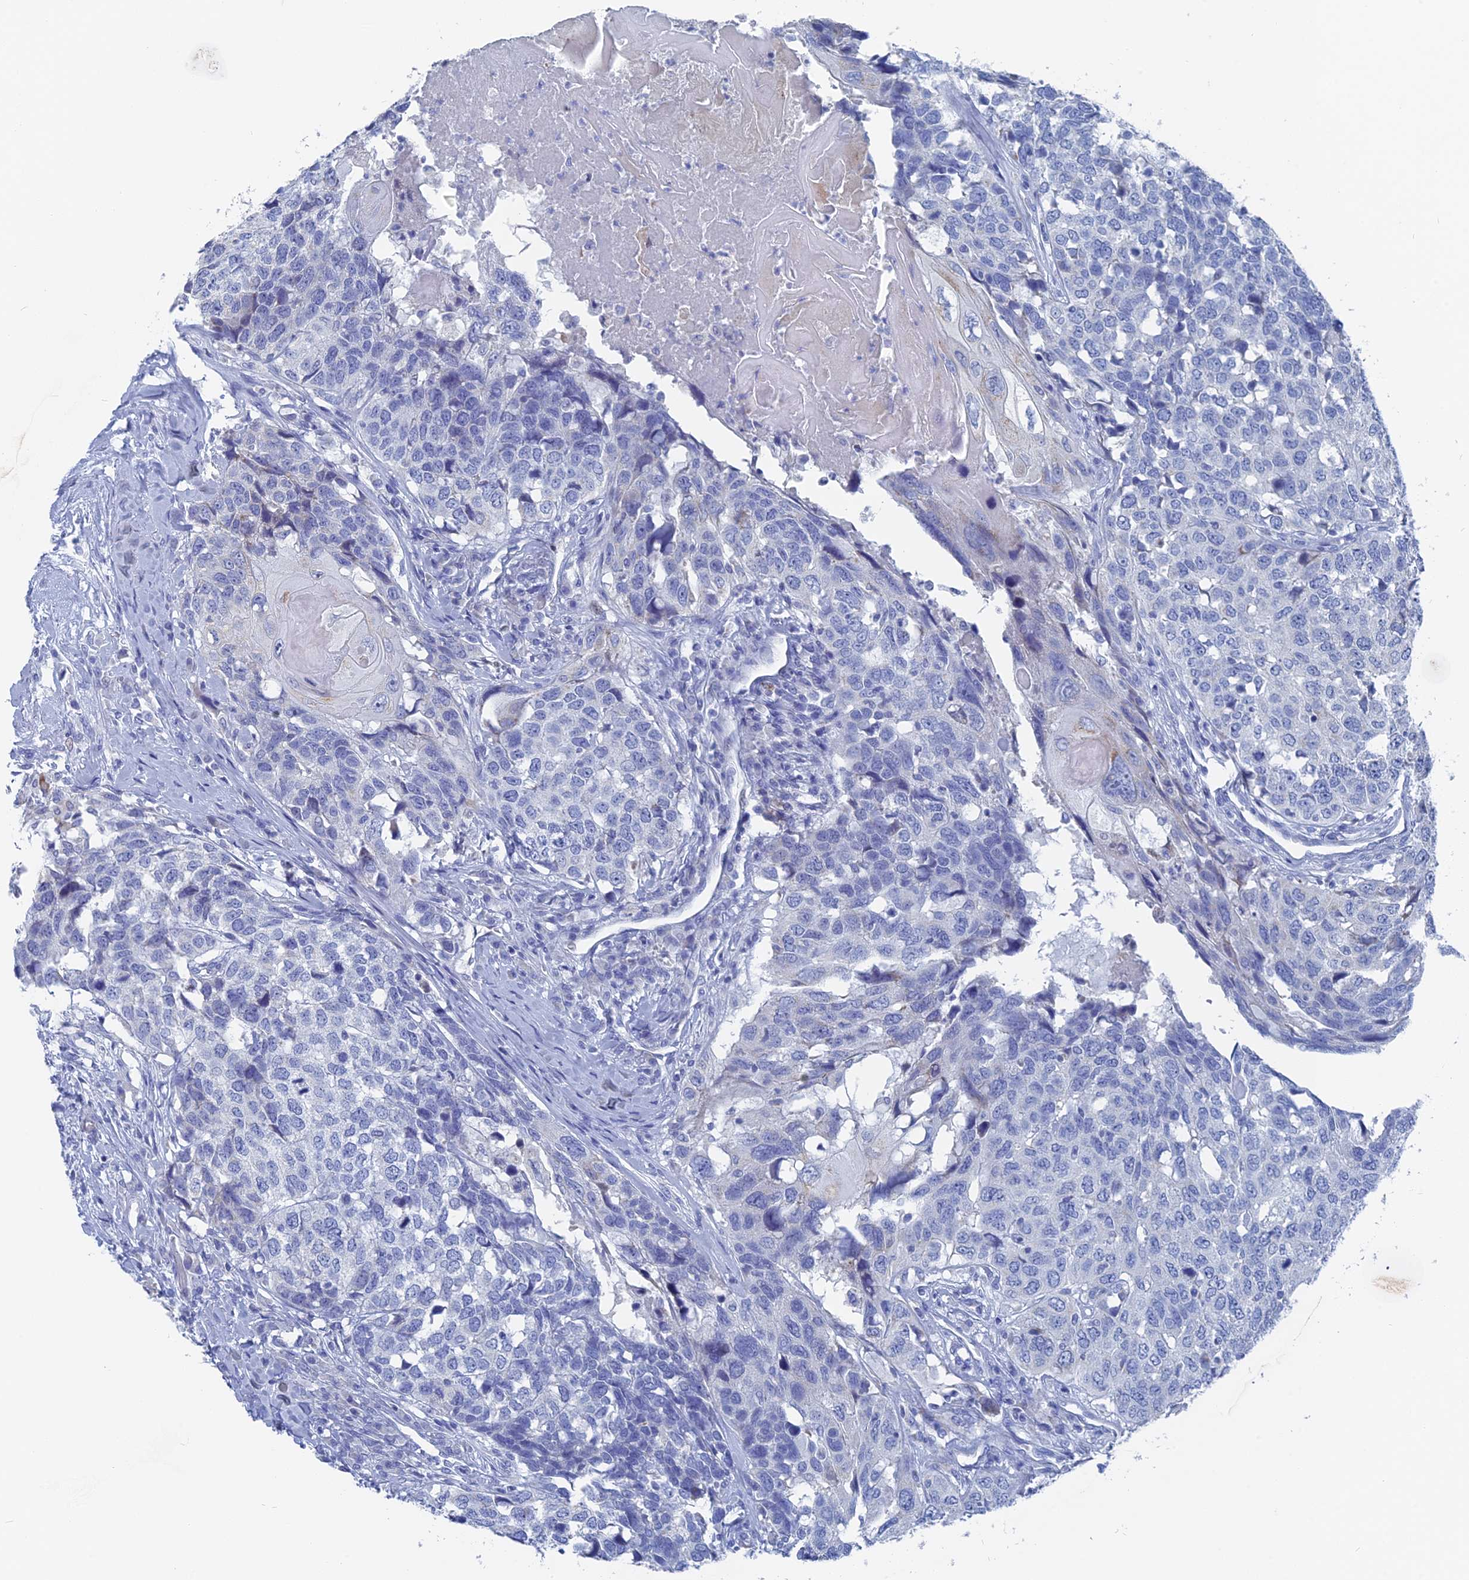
{"staining": {"intensity": "negative", "quantity": "none", "location": "none"}, "tissue": "head and neck cancer", "cell_type": "Tumor cells", "image_type": "cancer", "snomed": [{"axis": "morphology", "description": "Squamous cell carcinoma, NOS"}, {"axis": "topography", "description": "Head-Neck"}], "caption": "The micrograph displays no staining of tumor cells in squamous cell carcinoma (head and neck). (Brightfield microscopy of DAB IHC at high magnification).", "gene": "HIGD1A", "patient": {"sex": "male", "age": 66}}